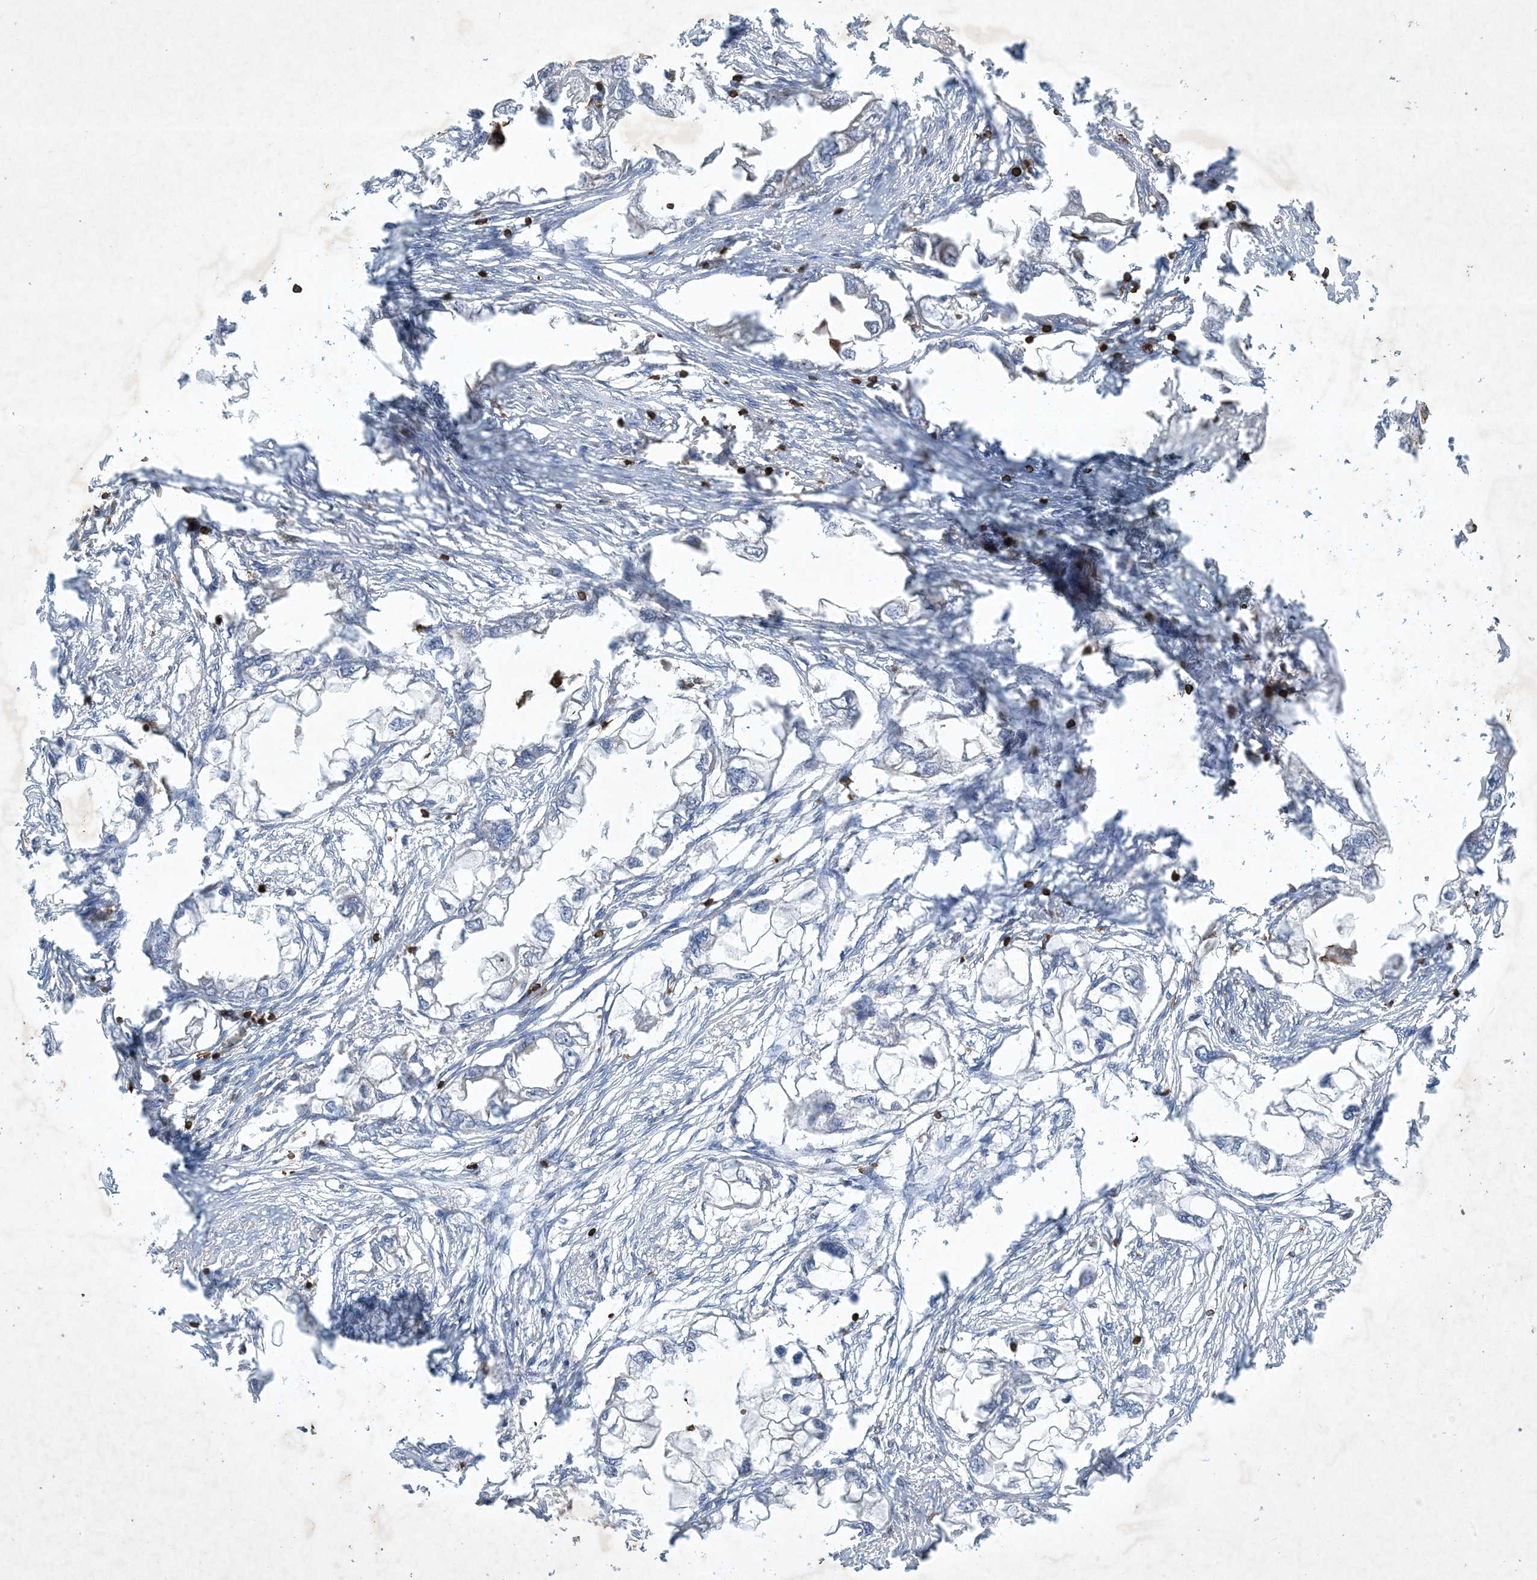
{"staining": {"intensity": "negative", "quantity": "none", "location": "none"}, "tissue": "endometrial cancer", "cell_type": "Tumor cells", "image_type": "cancer", "snomed": [{"axis": "morphology", "description": "Adenocarcinoma, NOS"}, {"axis": "morphology", "description": "Adenocarcinoma, metastatic, NOS"}, {"axis": "topography", "description": "Adipose tissue"}, {"axis": "topography", "description": "Endometrium"}], "caption": "Protein analysis of endometrial cancer (adenocarcinoma) exhibits no significant staining in tumor cells. (DAB (3,3'-diaminobenzidine) IHC visualized using brightfield microscopy, high magnification).", "gene": "AK9", "patient": {"sex": "female", "age": 67}}